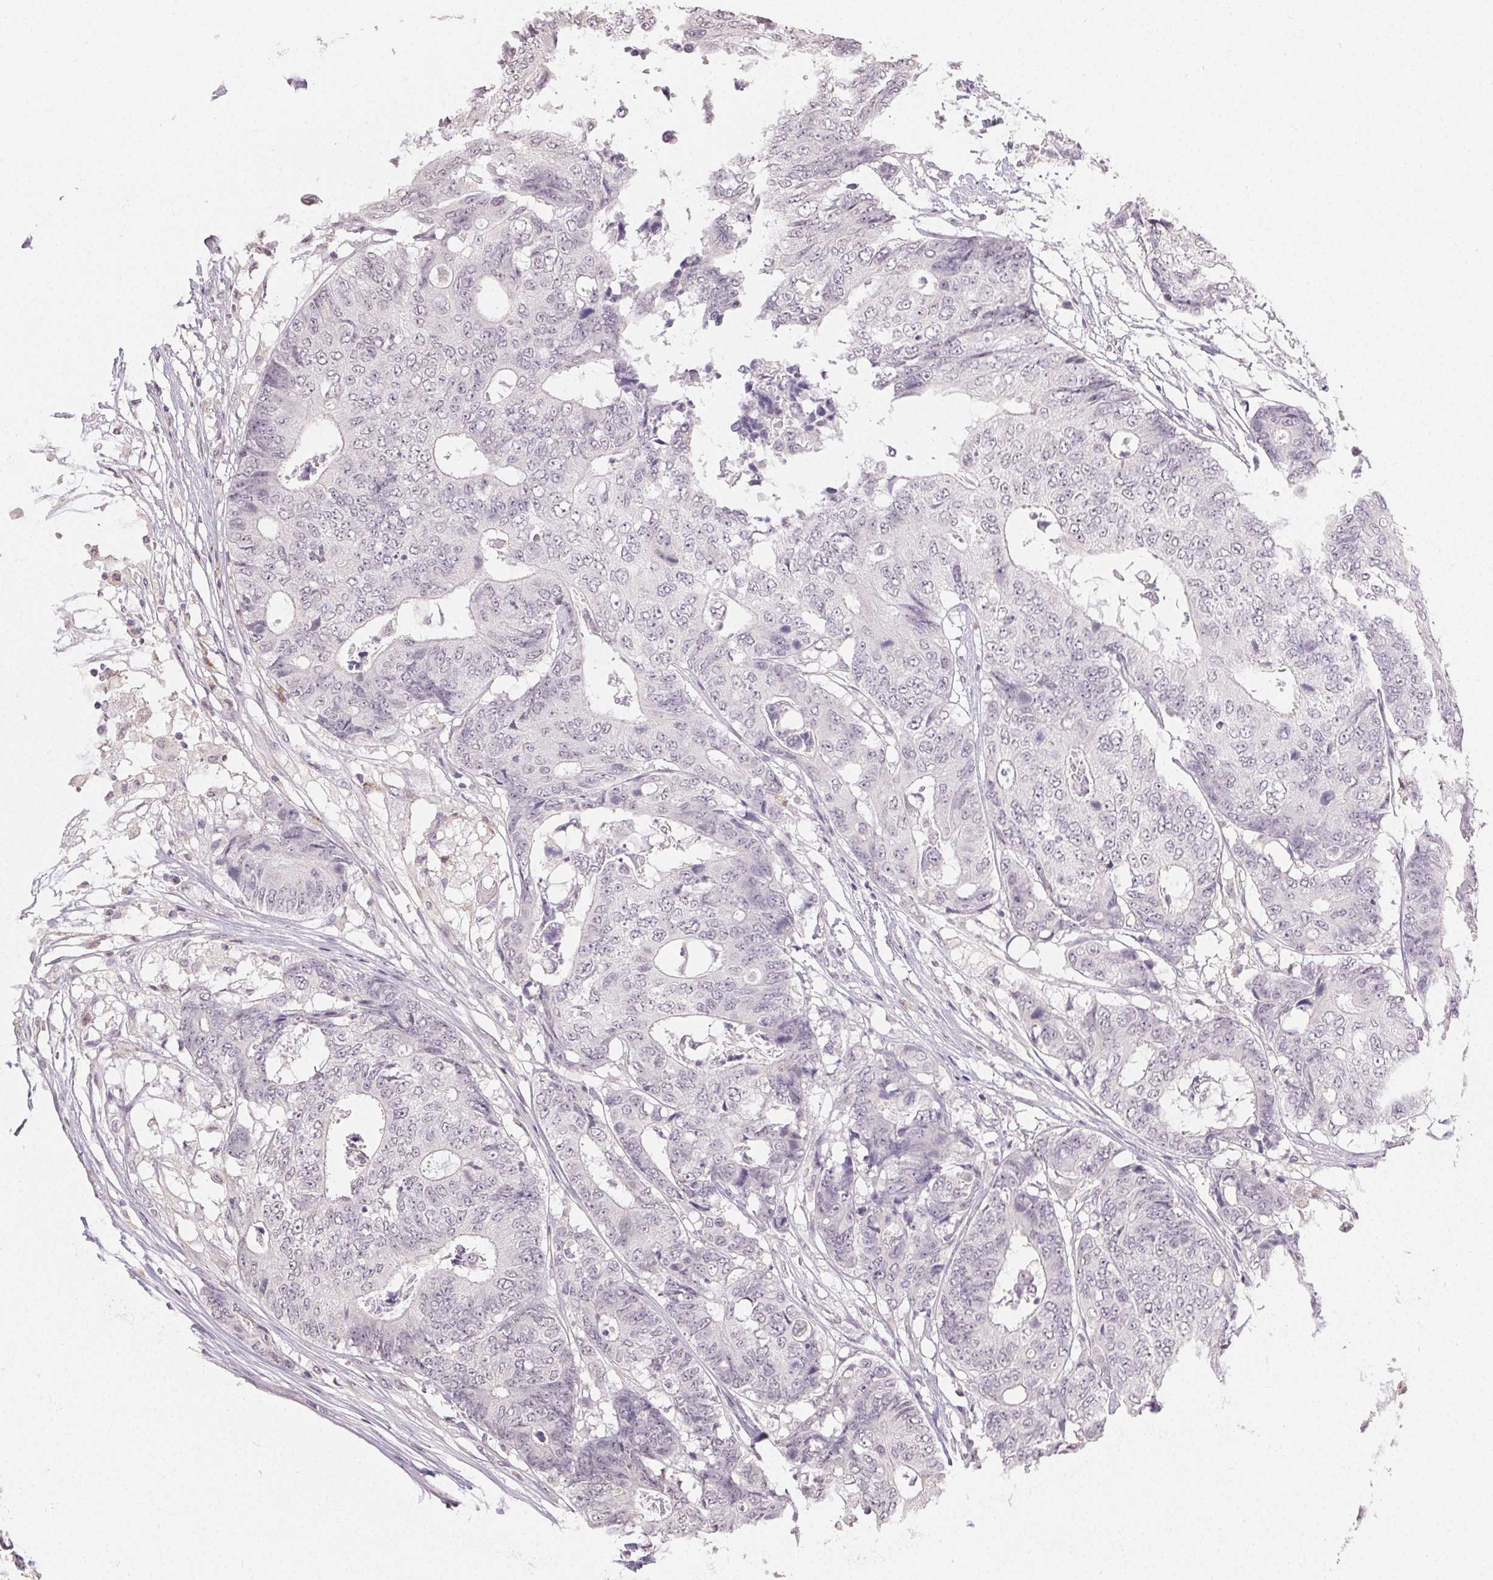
{"staining": {"intensity": "negative", "quantity": "none", "location": "none"}, "tissue": "colorectal cancer", "cell_type": "Tumor cells", "image_type": "cancer", "snomed": [{"axis": "morphology", "description": "Adenocarcinoma, NOS"}, {"axis": "topography", "description": "Colon"}], "caption": "This is an immunohistochemistry micrograph of adenocarcinoma (colorectal). There is no positivity in tumor cells.", "gene": "TMEM174", "patient": {"sex": "female", "age": 48}}